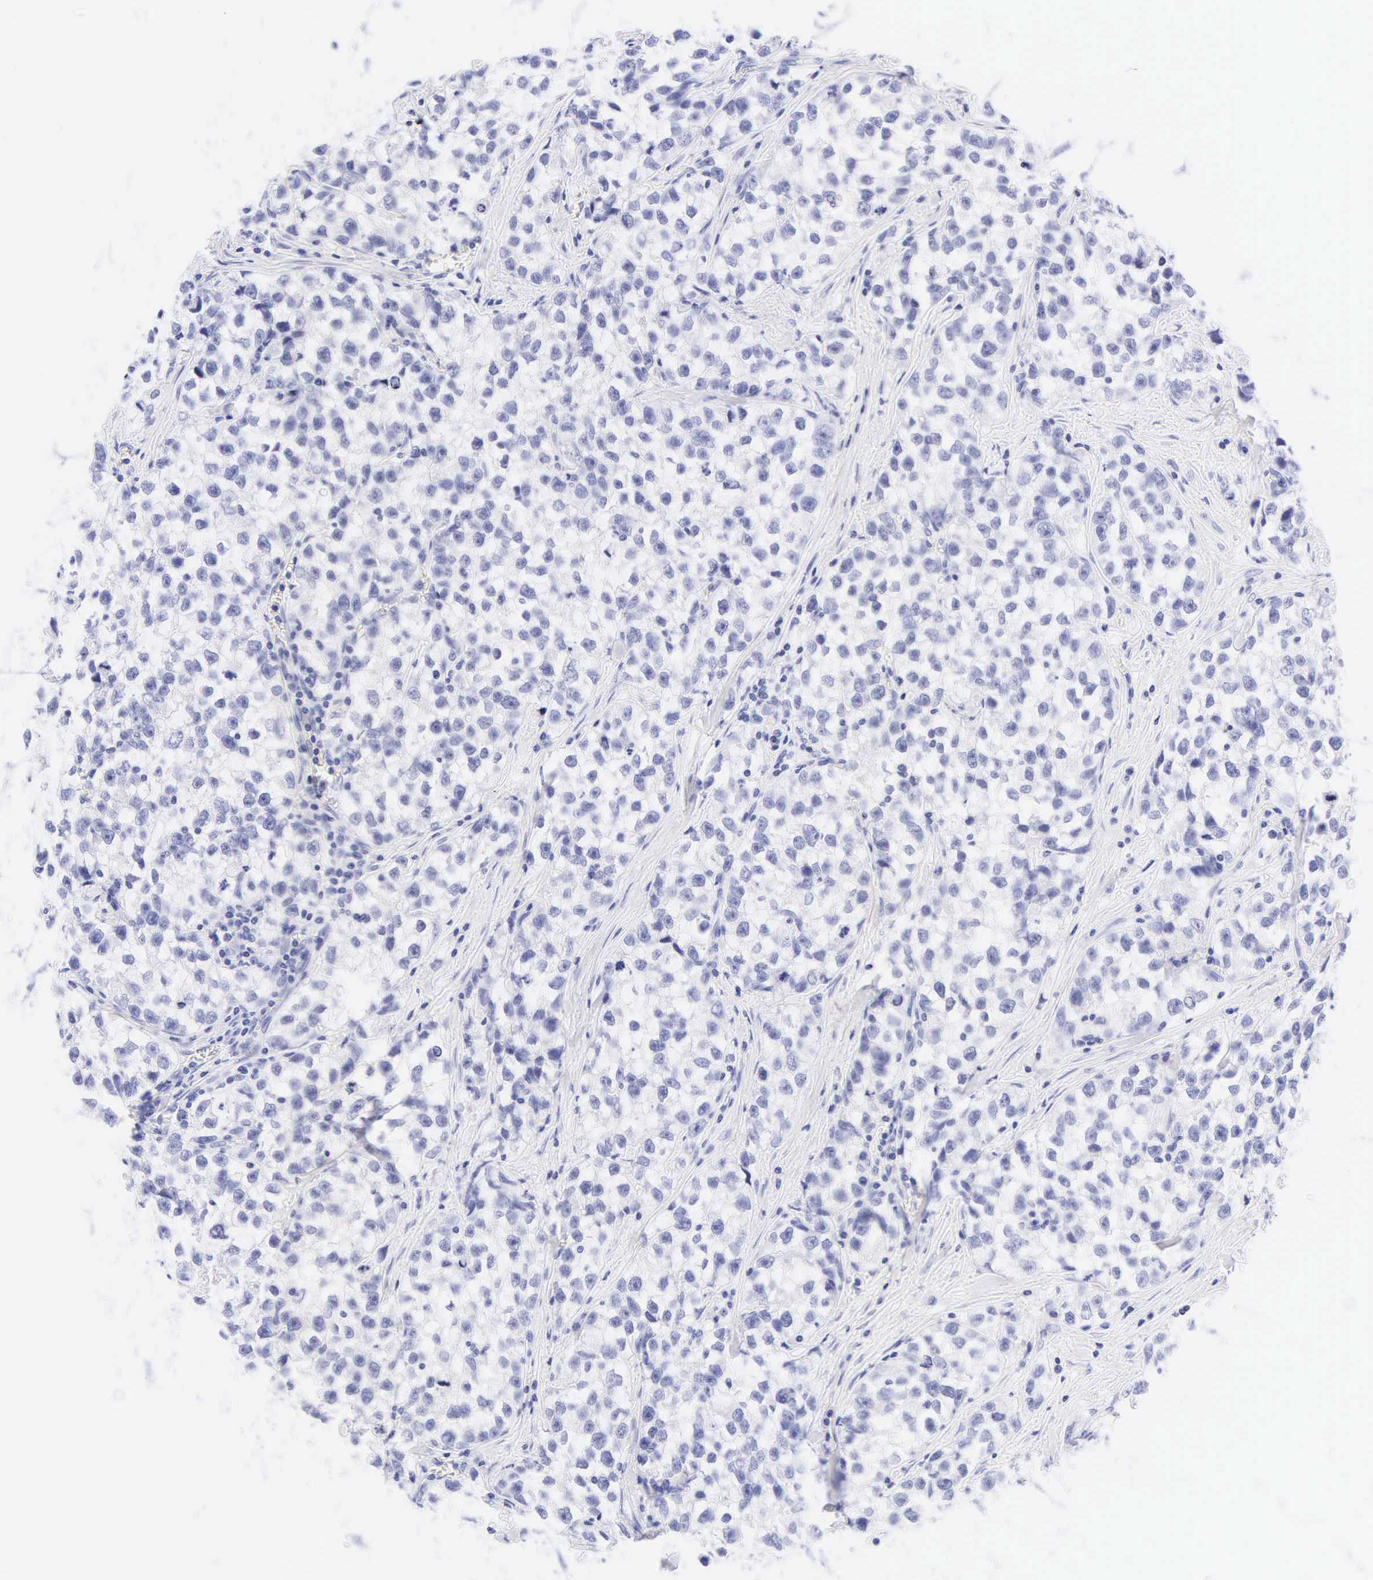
{"staining": {"intensity": "negative", "quantity": "none", "location": "none"}, "tissue": "testis cancer", "cell_type": "Tumor cells", "image_type": "cancer", "snomed": [{"axis": "morphology", "description": "Seminoma, NOS"}, {"axis": "morphology", "description": "Carcinoma, Embryonal, NOS"}, {"axis": "topography", "description": "Testis"}], "caption": "Human testis cancer stained for a protein using IHC displays no positivity in tumor cells.", "gene": "KRT20", "patient": {"sex": "male", "age": 30}}